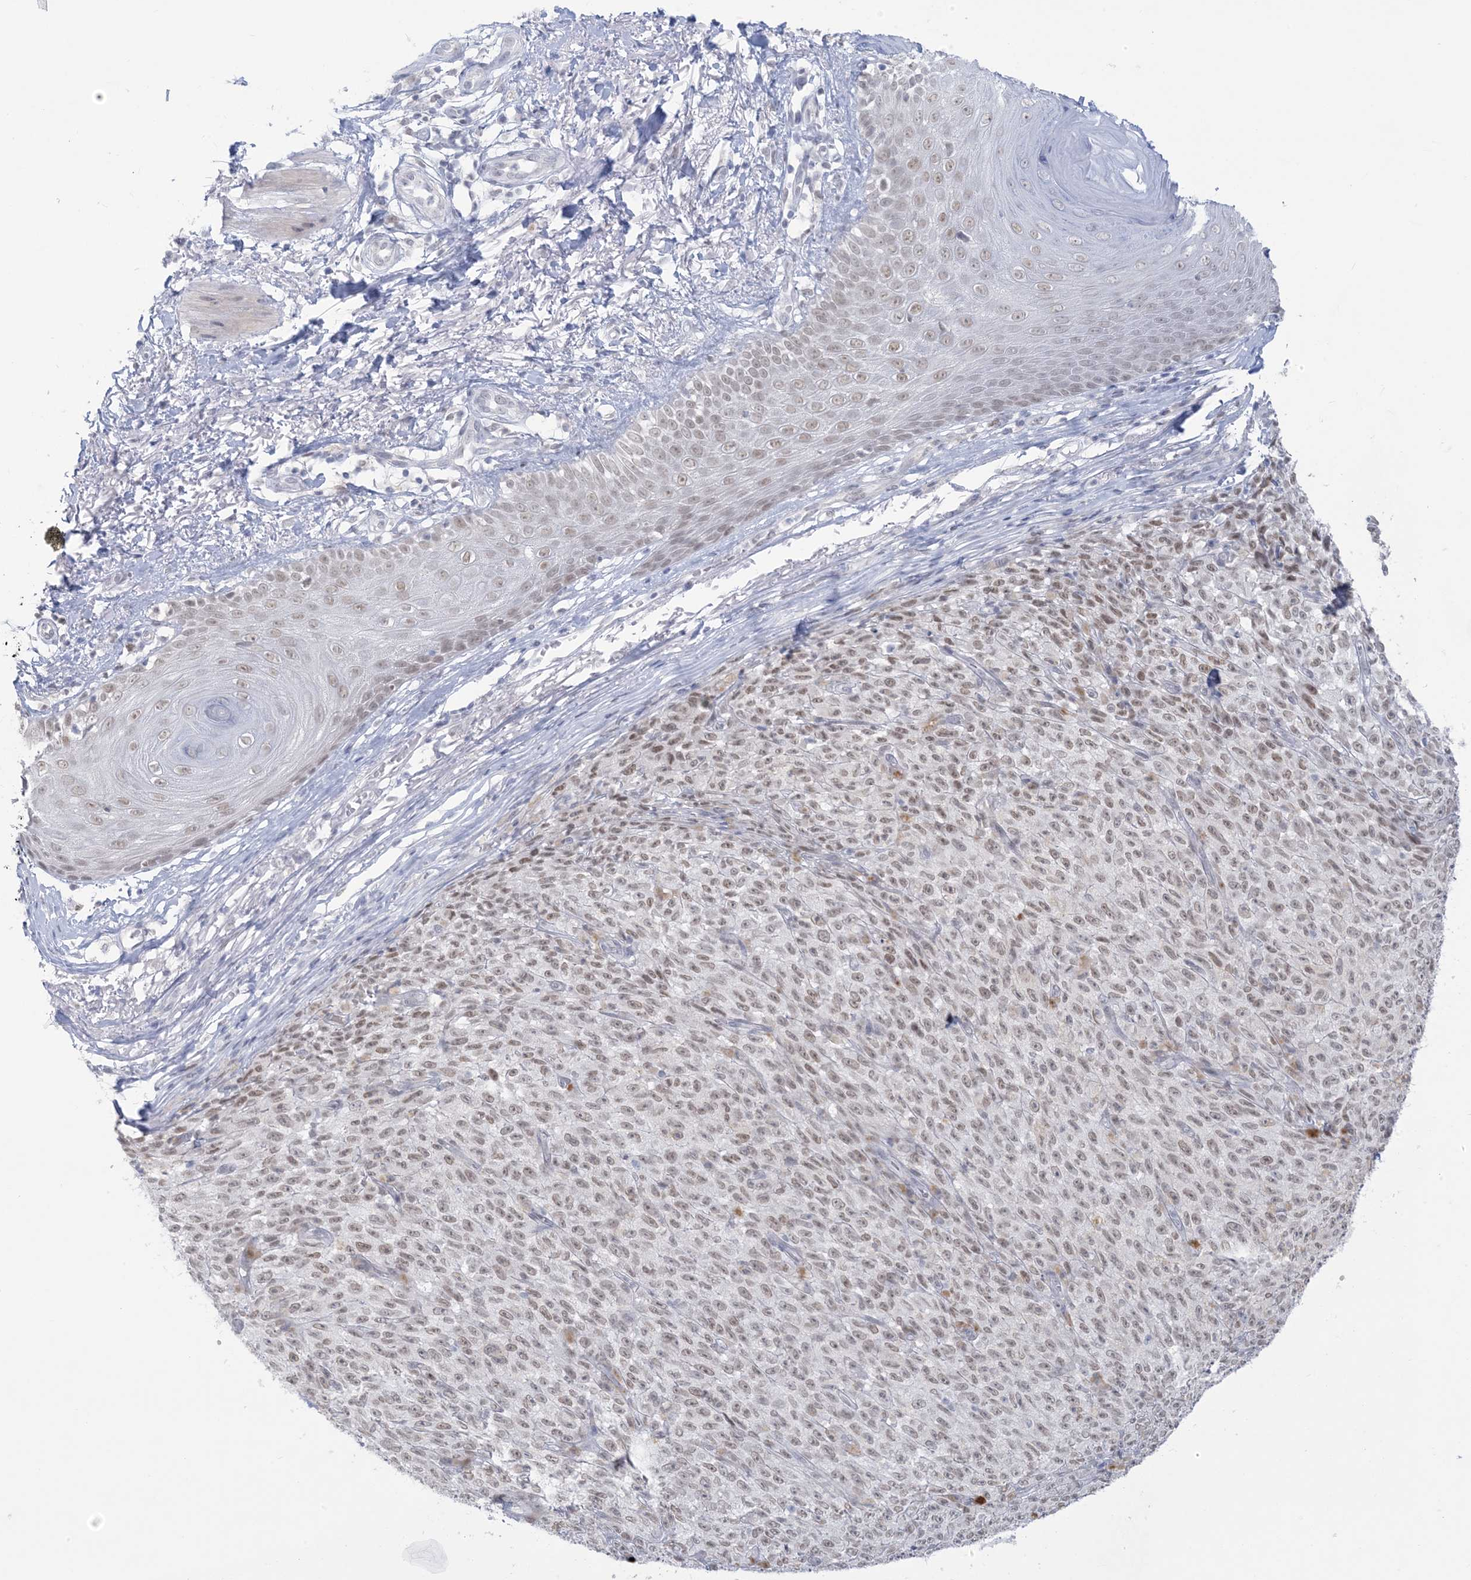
{"staining": {"intensity": "weak", "quantity": ">75%", "location": "nuclear"}, "tissue": "melanoma", "cell_type": "Tumor cells", "image_type": "cancer", "snomed": [{"axis": "morphology", "description": "Malignant melanoma, NOS"}, {"axis": "topography", "description": "Skin"}], "caption": "Malignant melanoma stained for a protein (brown) displays weak nuclear positive staining in approximately >75% of tumor cells.", "gene": "HOMEZ", "patient": {"sex": "female", "age": 82}}